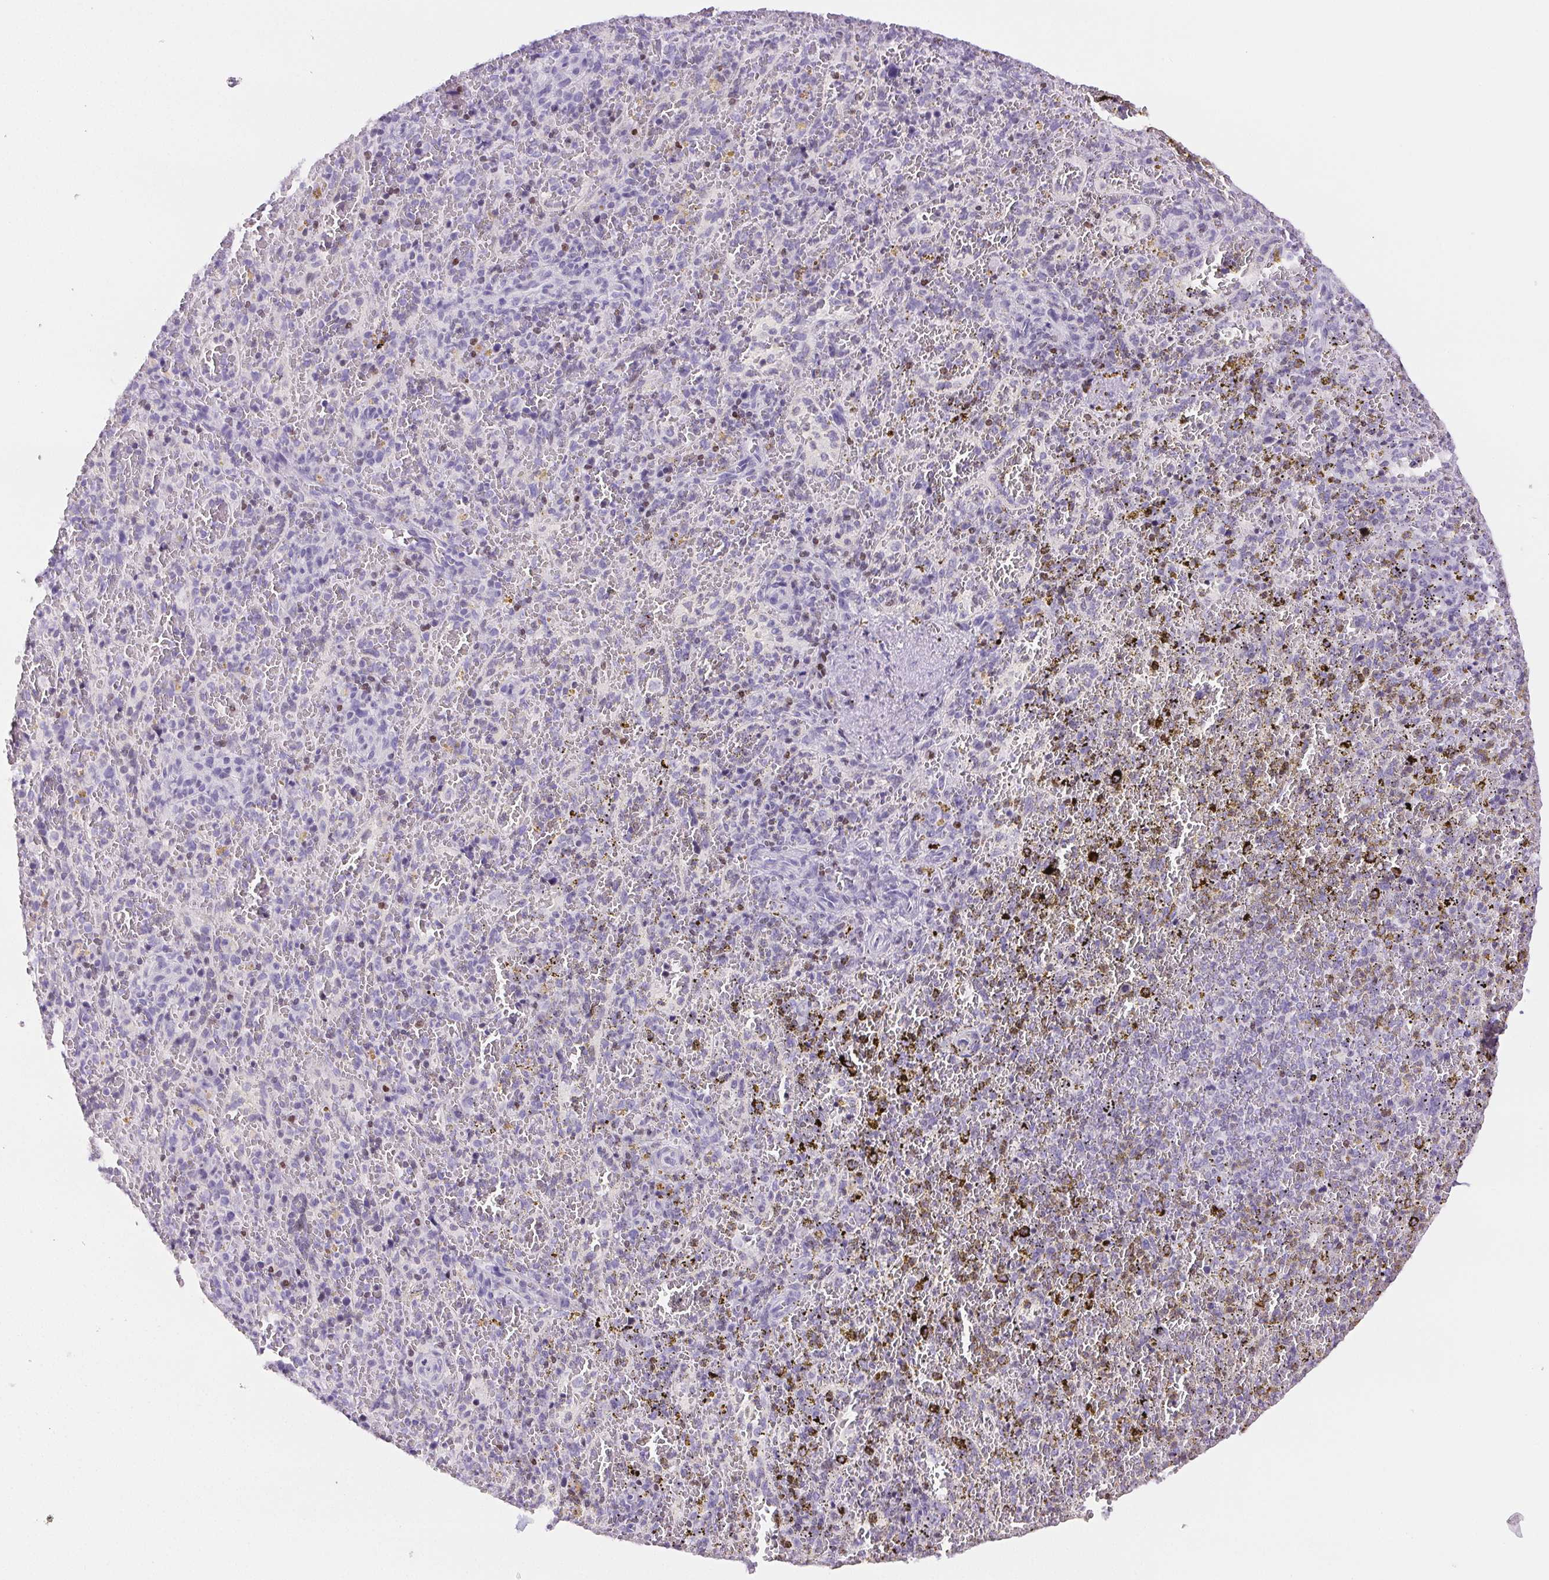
{"staining": {"intensity": "negative", "quantity": "none", "location": "none"}, "tissue": "spleen", "cell_type": "Cells in red pulp", "image_type": "normal", "snomed": [{"axis": "morphology", "description": "Normal tissue, NOS"}, {"axis": "topography", "description": "Spleen"}], "caption": "Protein analysis of unremarkable spleen exhibits no significant expression in cells in red pulp.", "gene": "BEND2", "patient": {"sex": "female", "age": 50}}